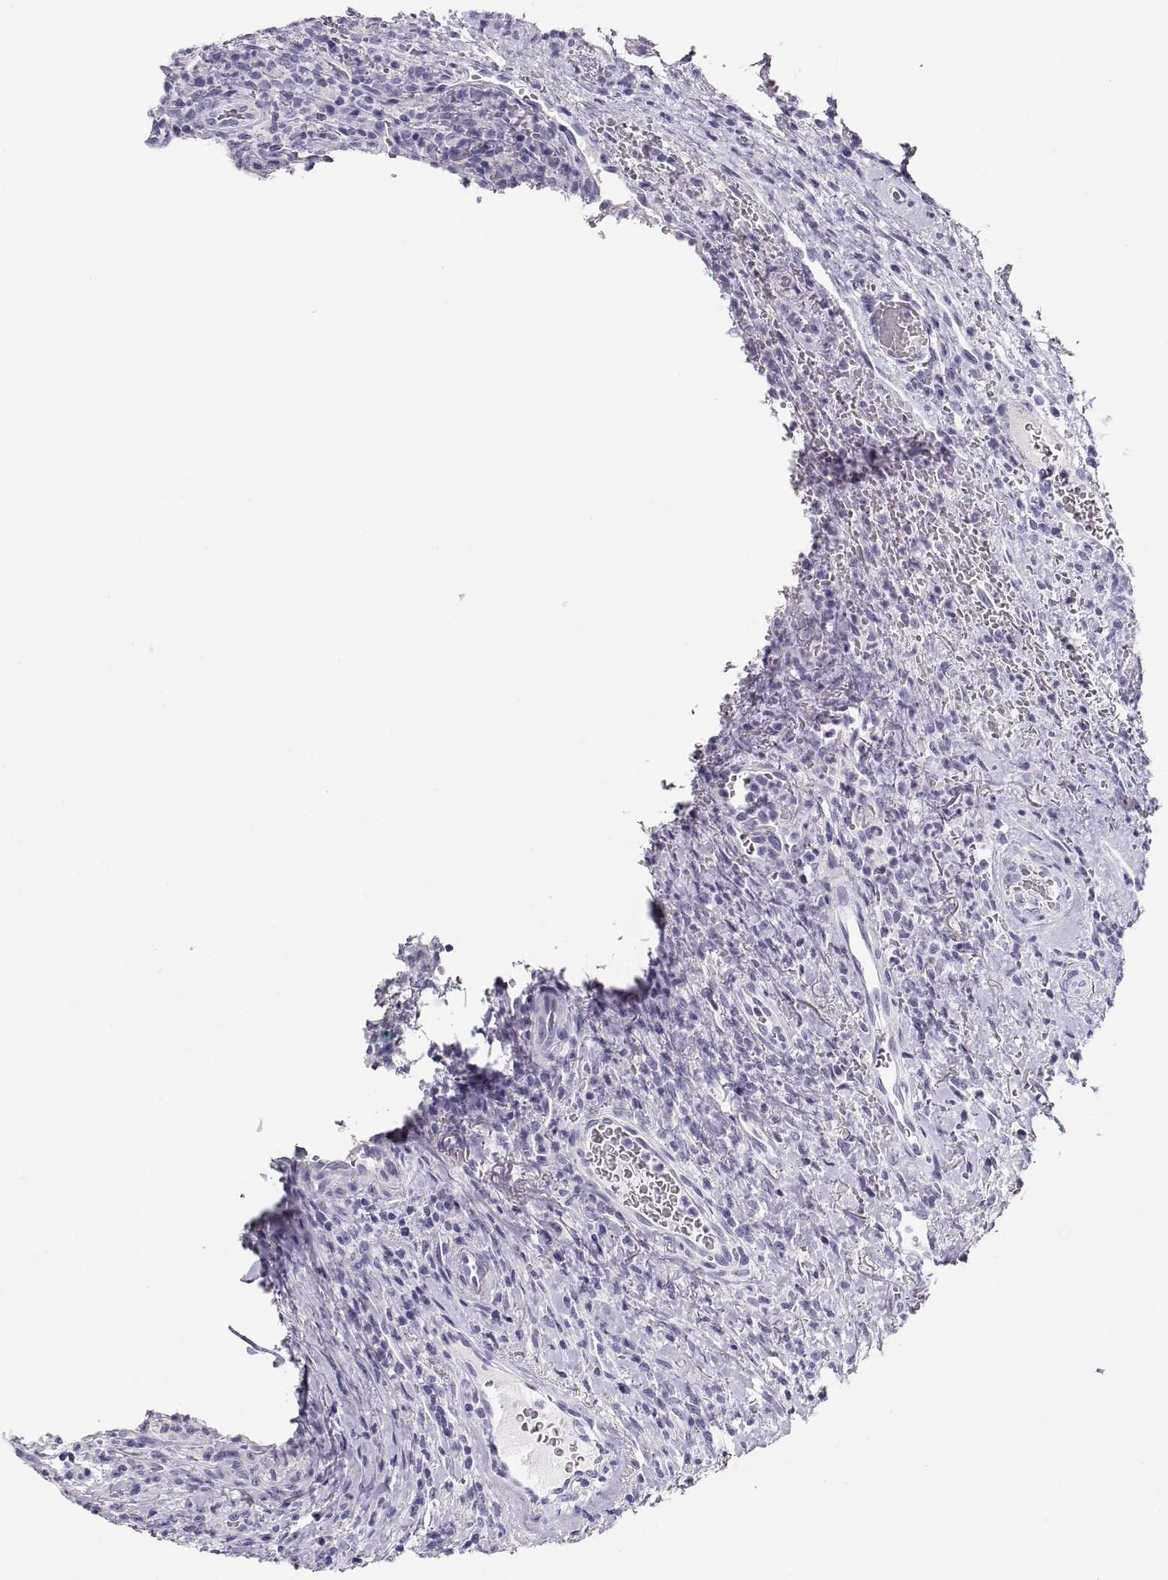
{"staining": {"intensity": "negative", "quantity": "none", "location": "none"}, "tissue": "head and neck cancer", "cell_type": "Tumor cells", "image_type": "cancer", "snomed": [{"axis": "morphology", "description": "Squamous cell carcinoma, NOS"}, {"axis": "topography", "description": "Head-Neck"}], "caption": "IHC photomicrograph of neoplastic tissue: head and neck squamous cell carcinoma stained with DAB exhibits no significant protein staining in tumor cells.", "gene": "MAGEC1", "patient": {"sex": "male", "age": 69}}